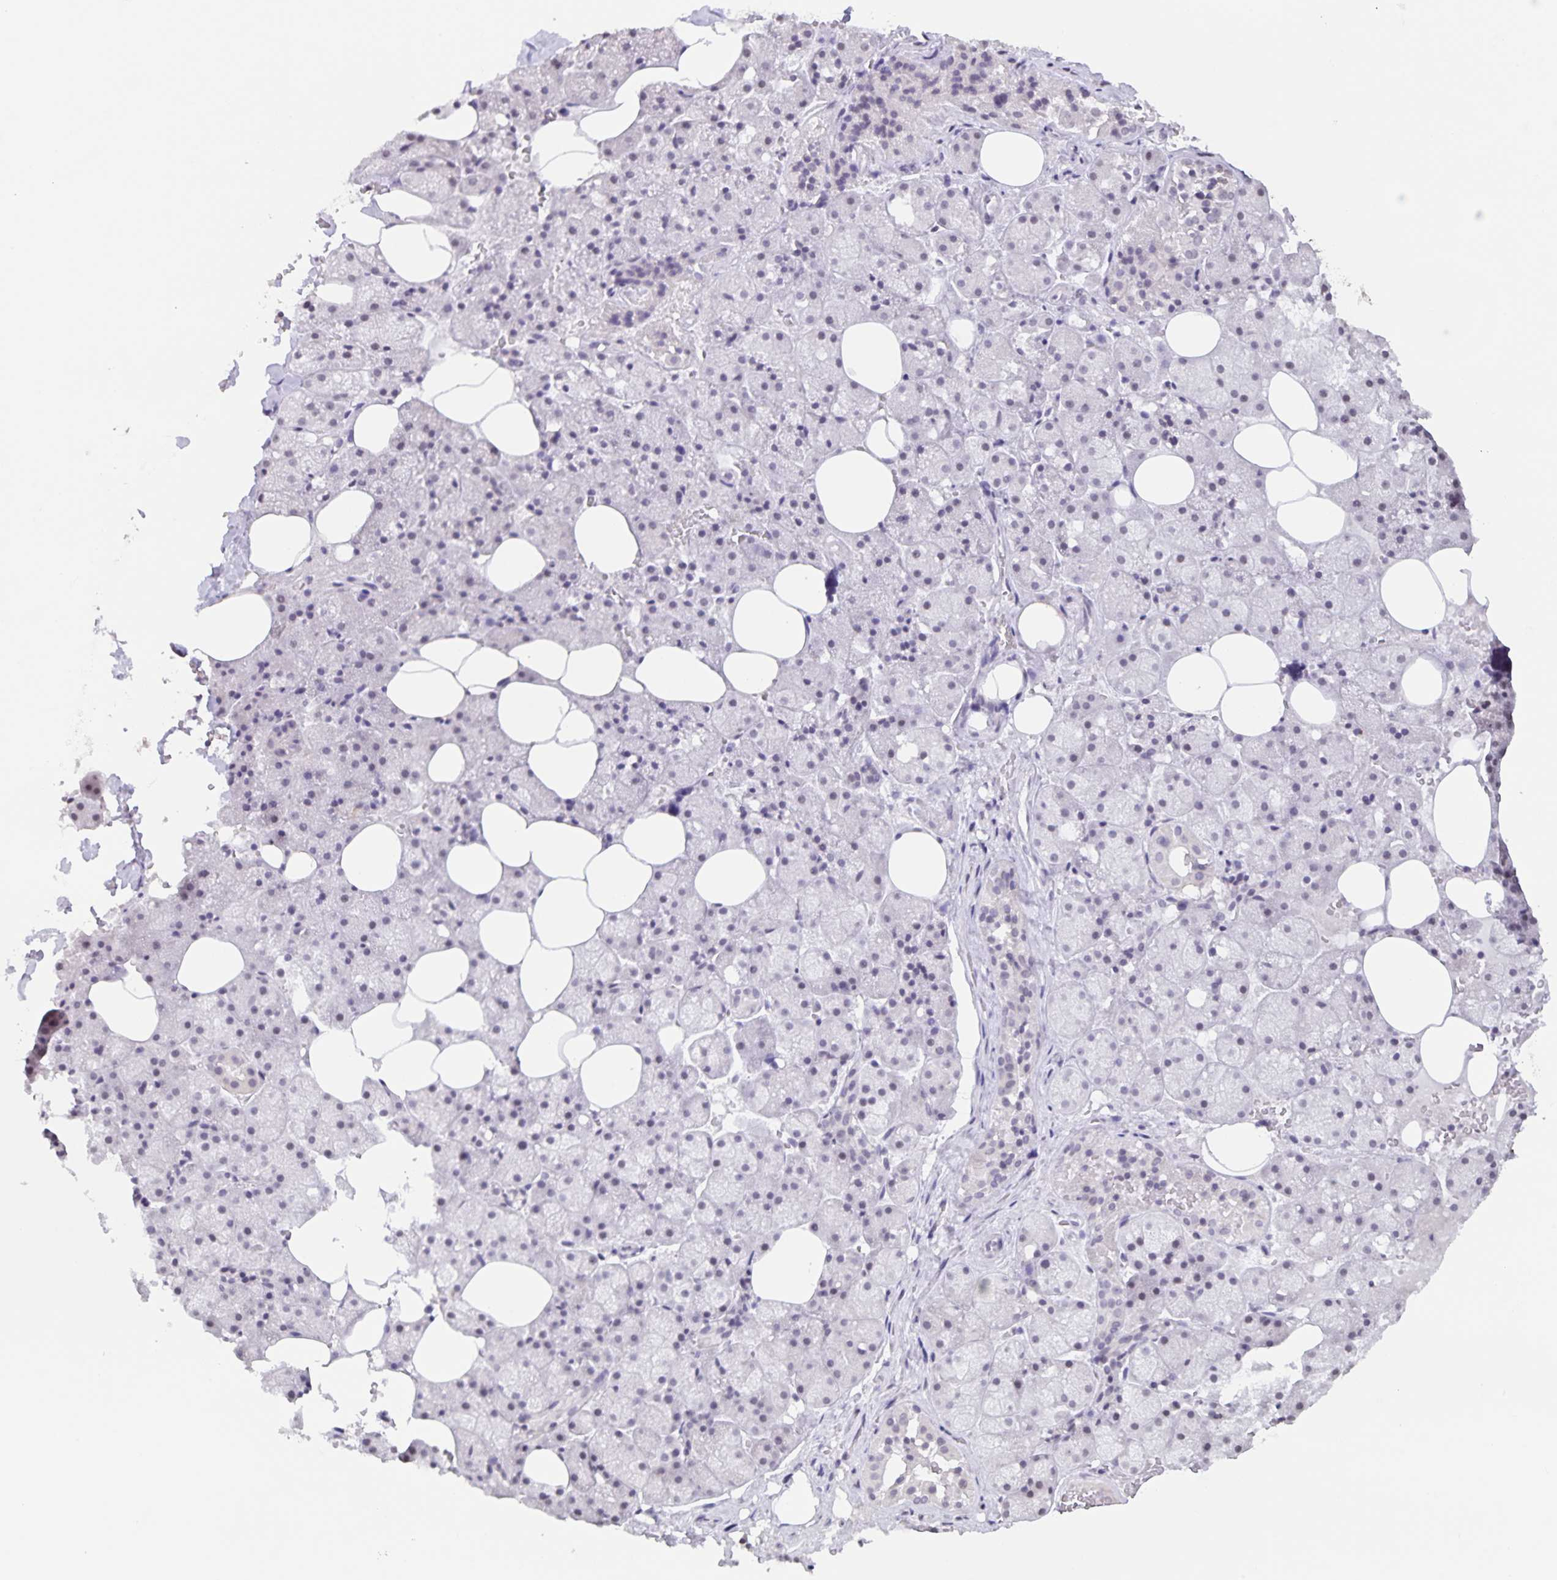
{"staining": {"intensity": "negative", "quantity": "none", "location": "none"}, "tissue": "salivary gland", "cell_type": "Glandular cells", "image_type": "normal", "snomed": [{"axis": "morphology", "description": "Normal tissue, NOS"}, {"axis": "topography", "description": "Salivary gland"}, {"axis": "topography", "description": "Peripheral nerve tissue"}], "caption": "Immunohistochemistry (IHC) of normal human salivary gland demonstrates no staining in glandular cells.", "gene": "AQP4", "patient": {"sex": "male", "age": 38}}